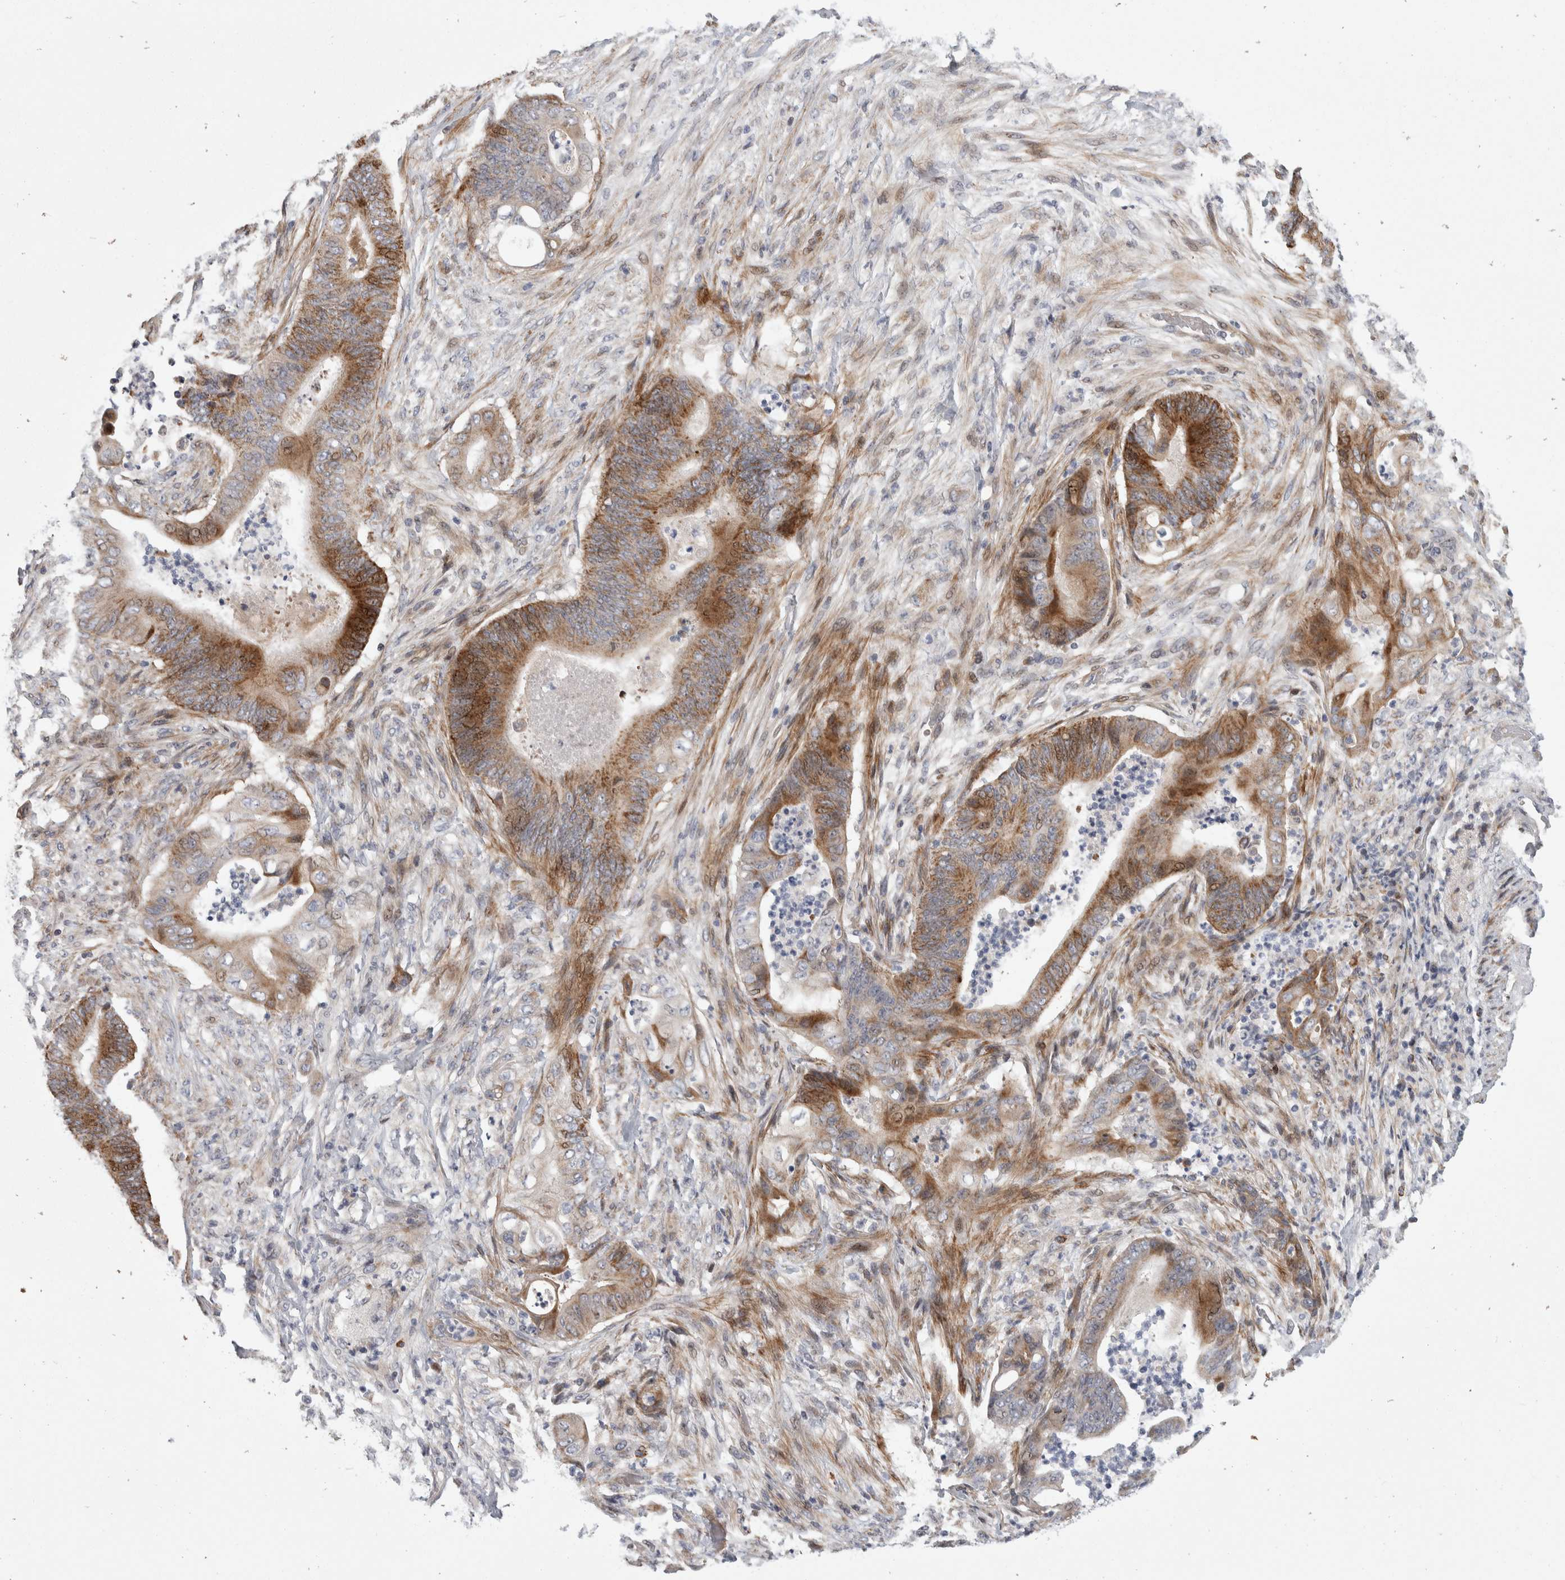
{"staining": {"intensity": "moderate", "quantity": ">75%", "location": "cytoplasmic/membranous"}, "tissue": "stomach cancer", "cell_type": "Tumor cells", "image_type": "cancer", "snomed": [{"axis": "morphology", "description": "Adenocarcinoma, NOS"}, {"axis": "topography", "description": "Stomach"}], "caption": "Tumor cells exhibit medium levels of moderate cytoplasmic/membranous staining in approximately >75% of cells in stomach cancer (adenocarcinoma).", "gene": "PSMG3", "patient": {"sex": "female", "age": 73}}